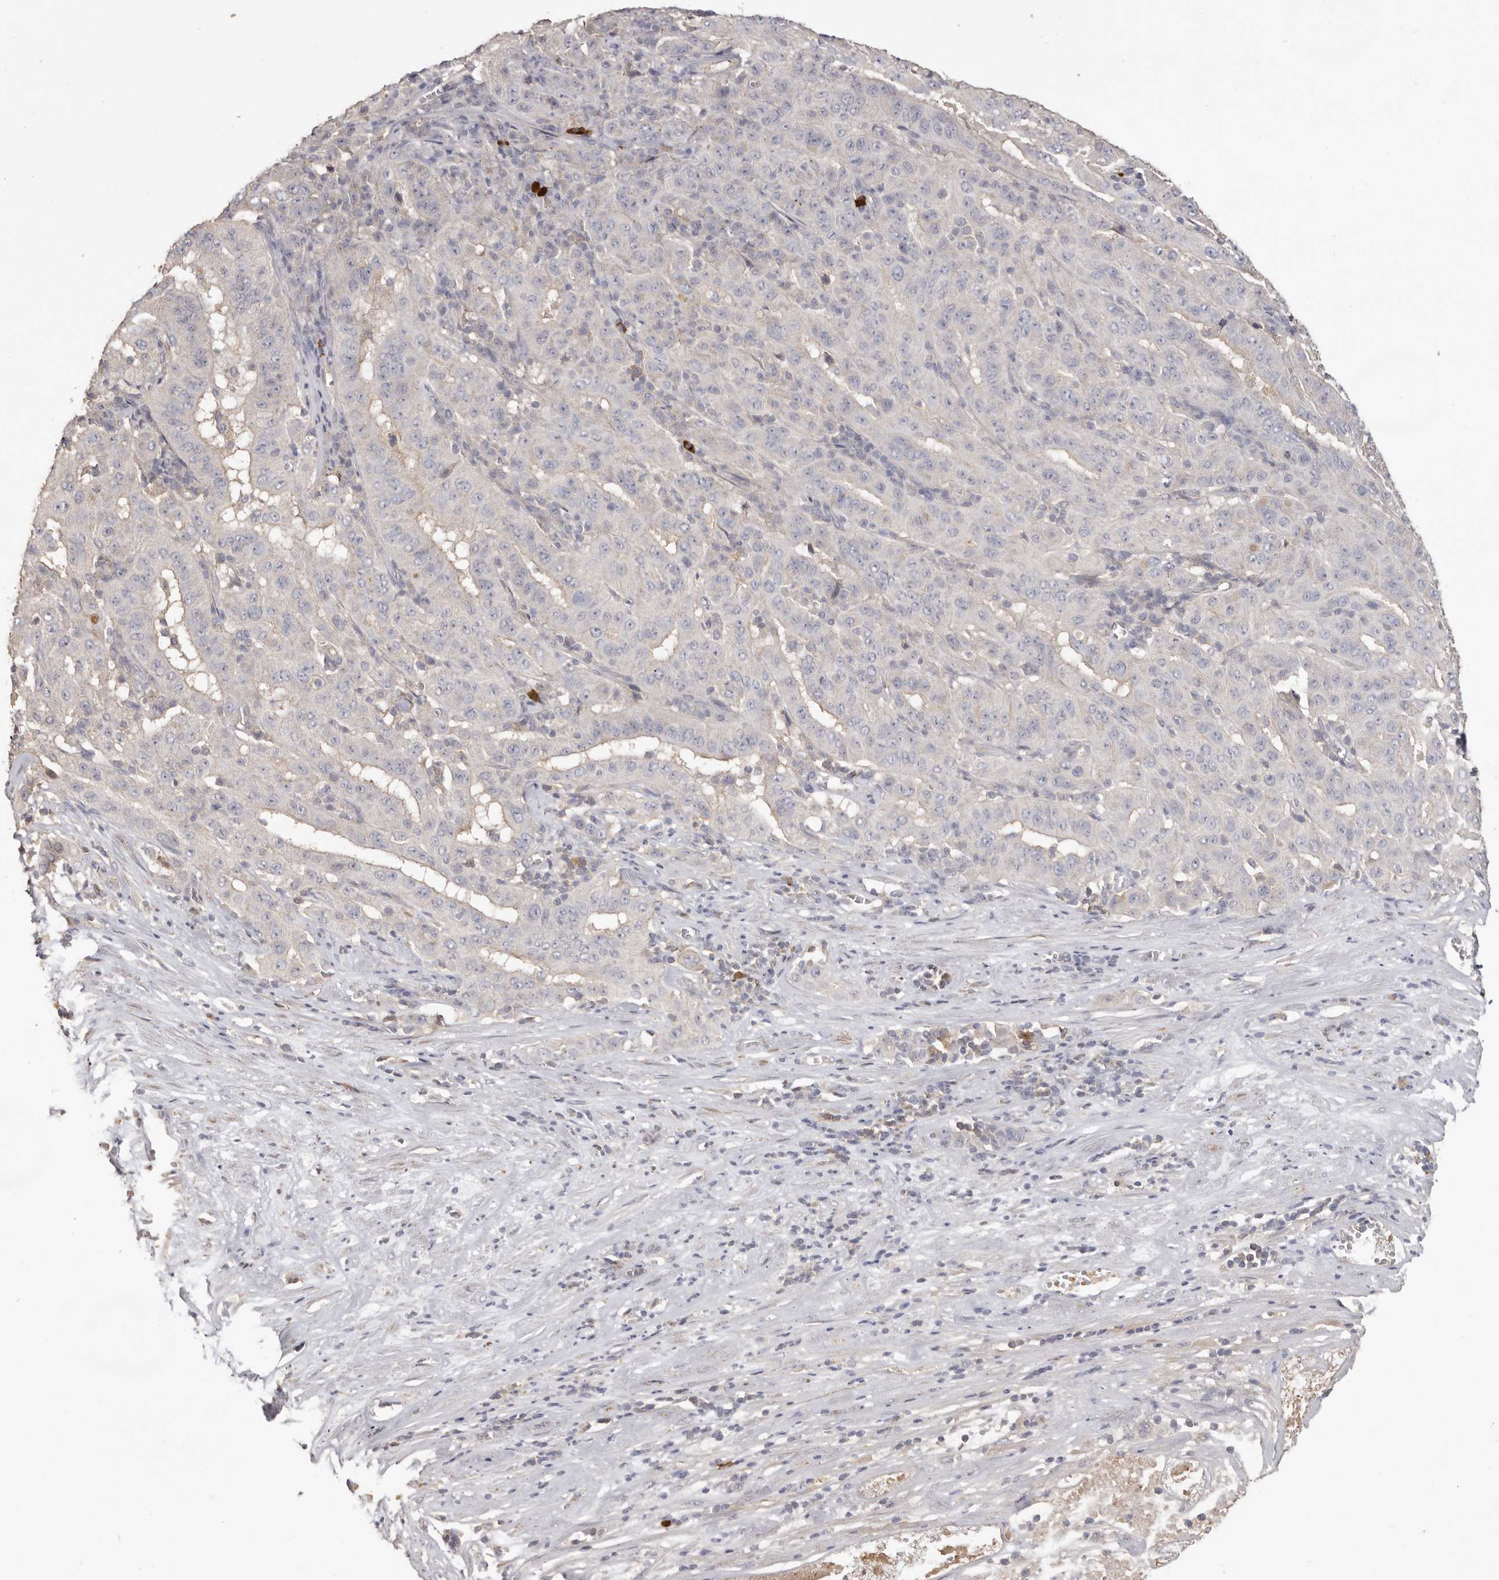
{"staining": {"intensity": "negative", "quantity": "none", "location": "none"}, "tissue": "pancreatic cancer", "cell_type": "Tumor cells", "image_type": "cancer", "snomed": [{"axis": "morphology", "description": "Adenocarcinoma, NOS"}, {"axis": "topography", "description": "Pancreas"}], "caption": "This is an immunohistochemistry (IHC) histopathology image of pancreatic adenocarcinoma. There is no positivity in tumor cells.", "gene": "HCAR2", "patient": {"sex": "male", "age": 63}}